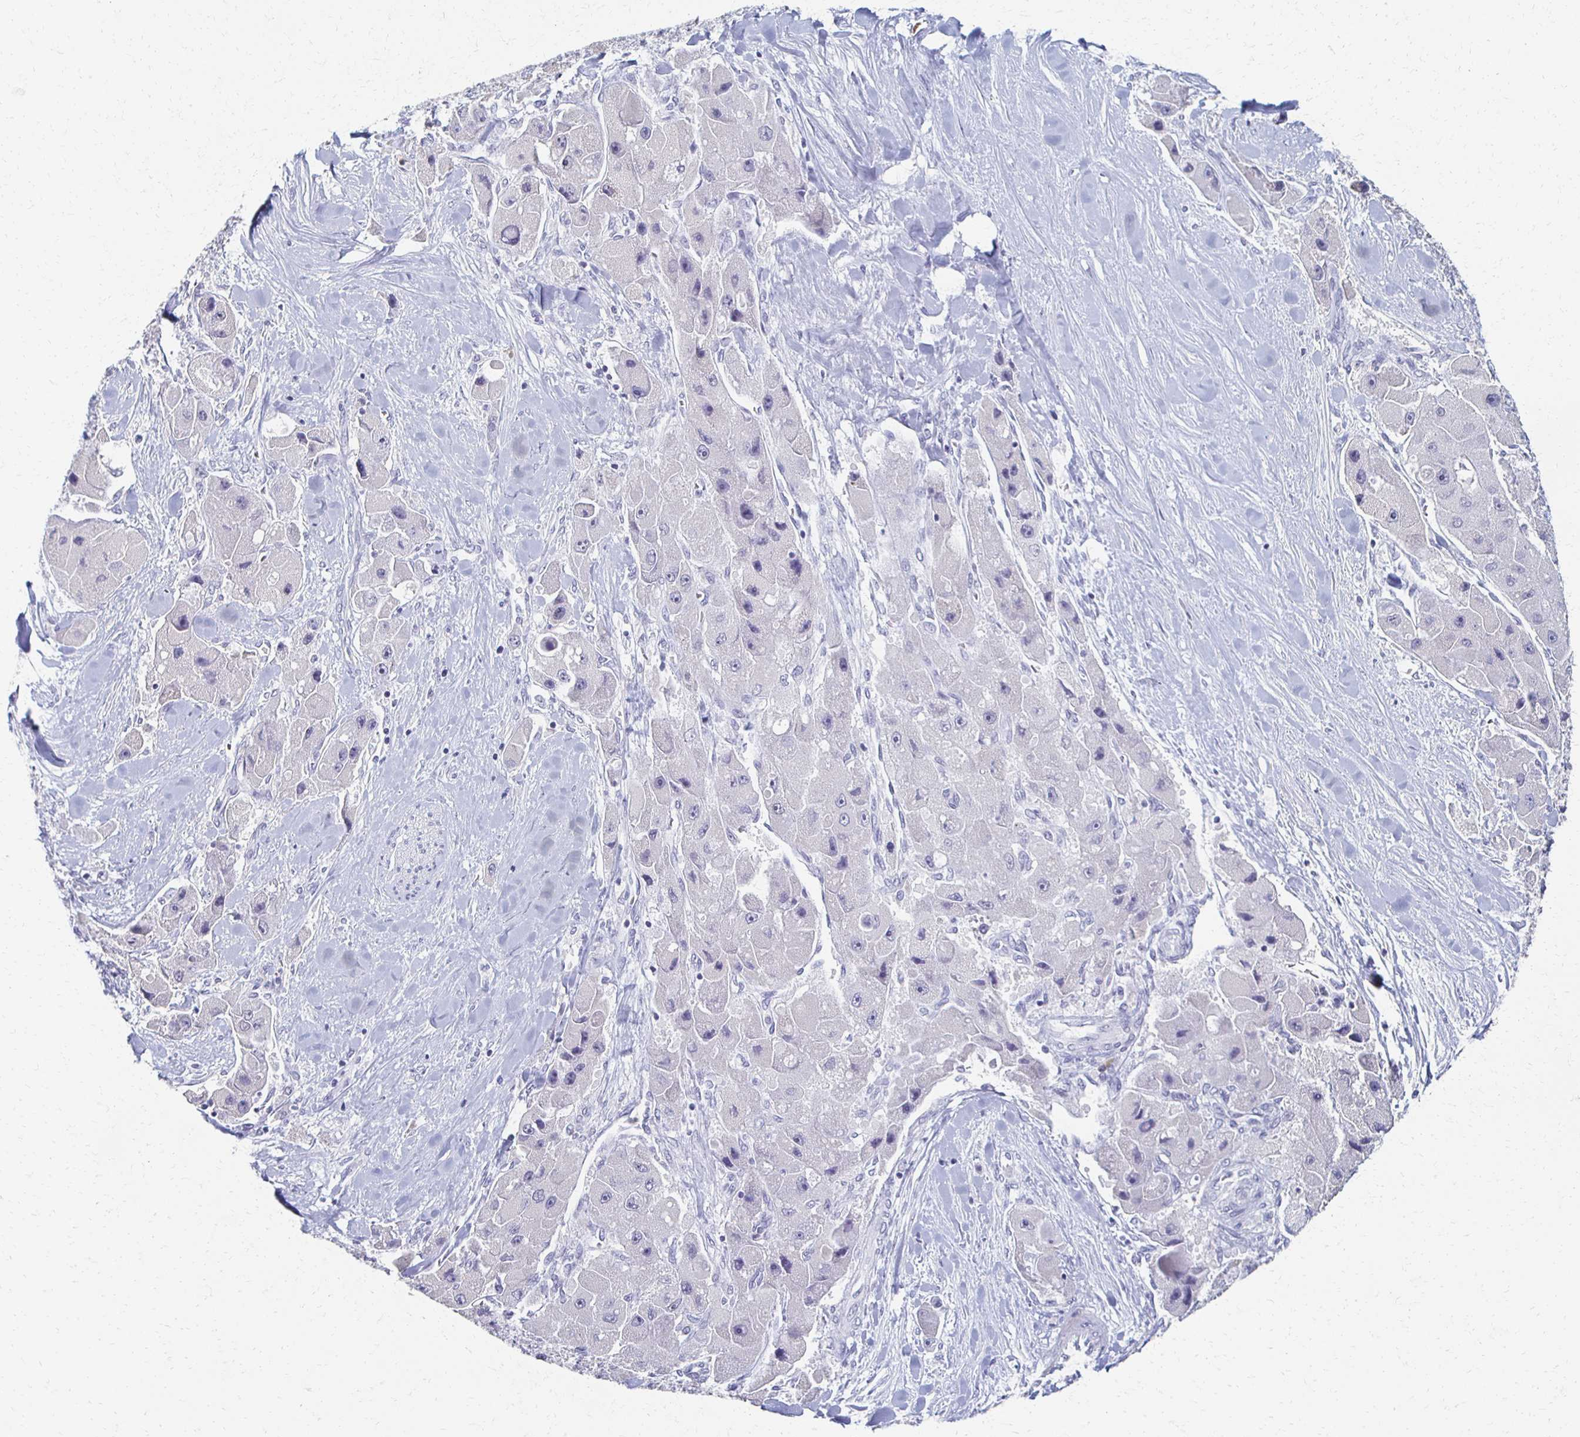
{"staining": {"intensity": "negative", "quantity": "none", "location": "none"}, "tissue": "liver cancer", "cell_type": "Tumor cells", "image_type": "cancer", "snomed": [{"axis": "morphology", "description": "Carcinoma, Hepatocellular, NOS"}, {"axis": "topography", "description": "Liver"}], "caption": "The micrograph shows no significant staining in tumor cells of liver hepatocellular carcinoma.", "gene": "CXCR2", "patient": {"sex": "male", "age": 24}}